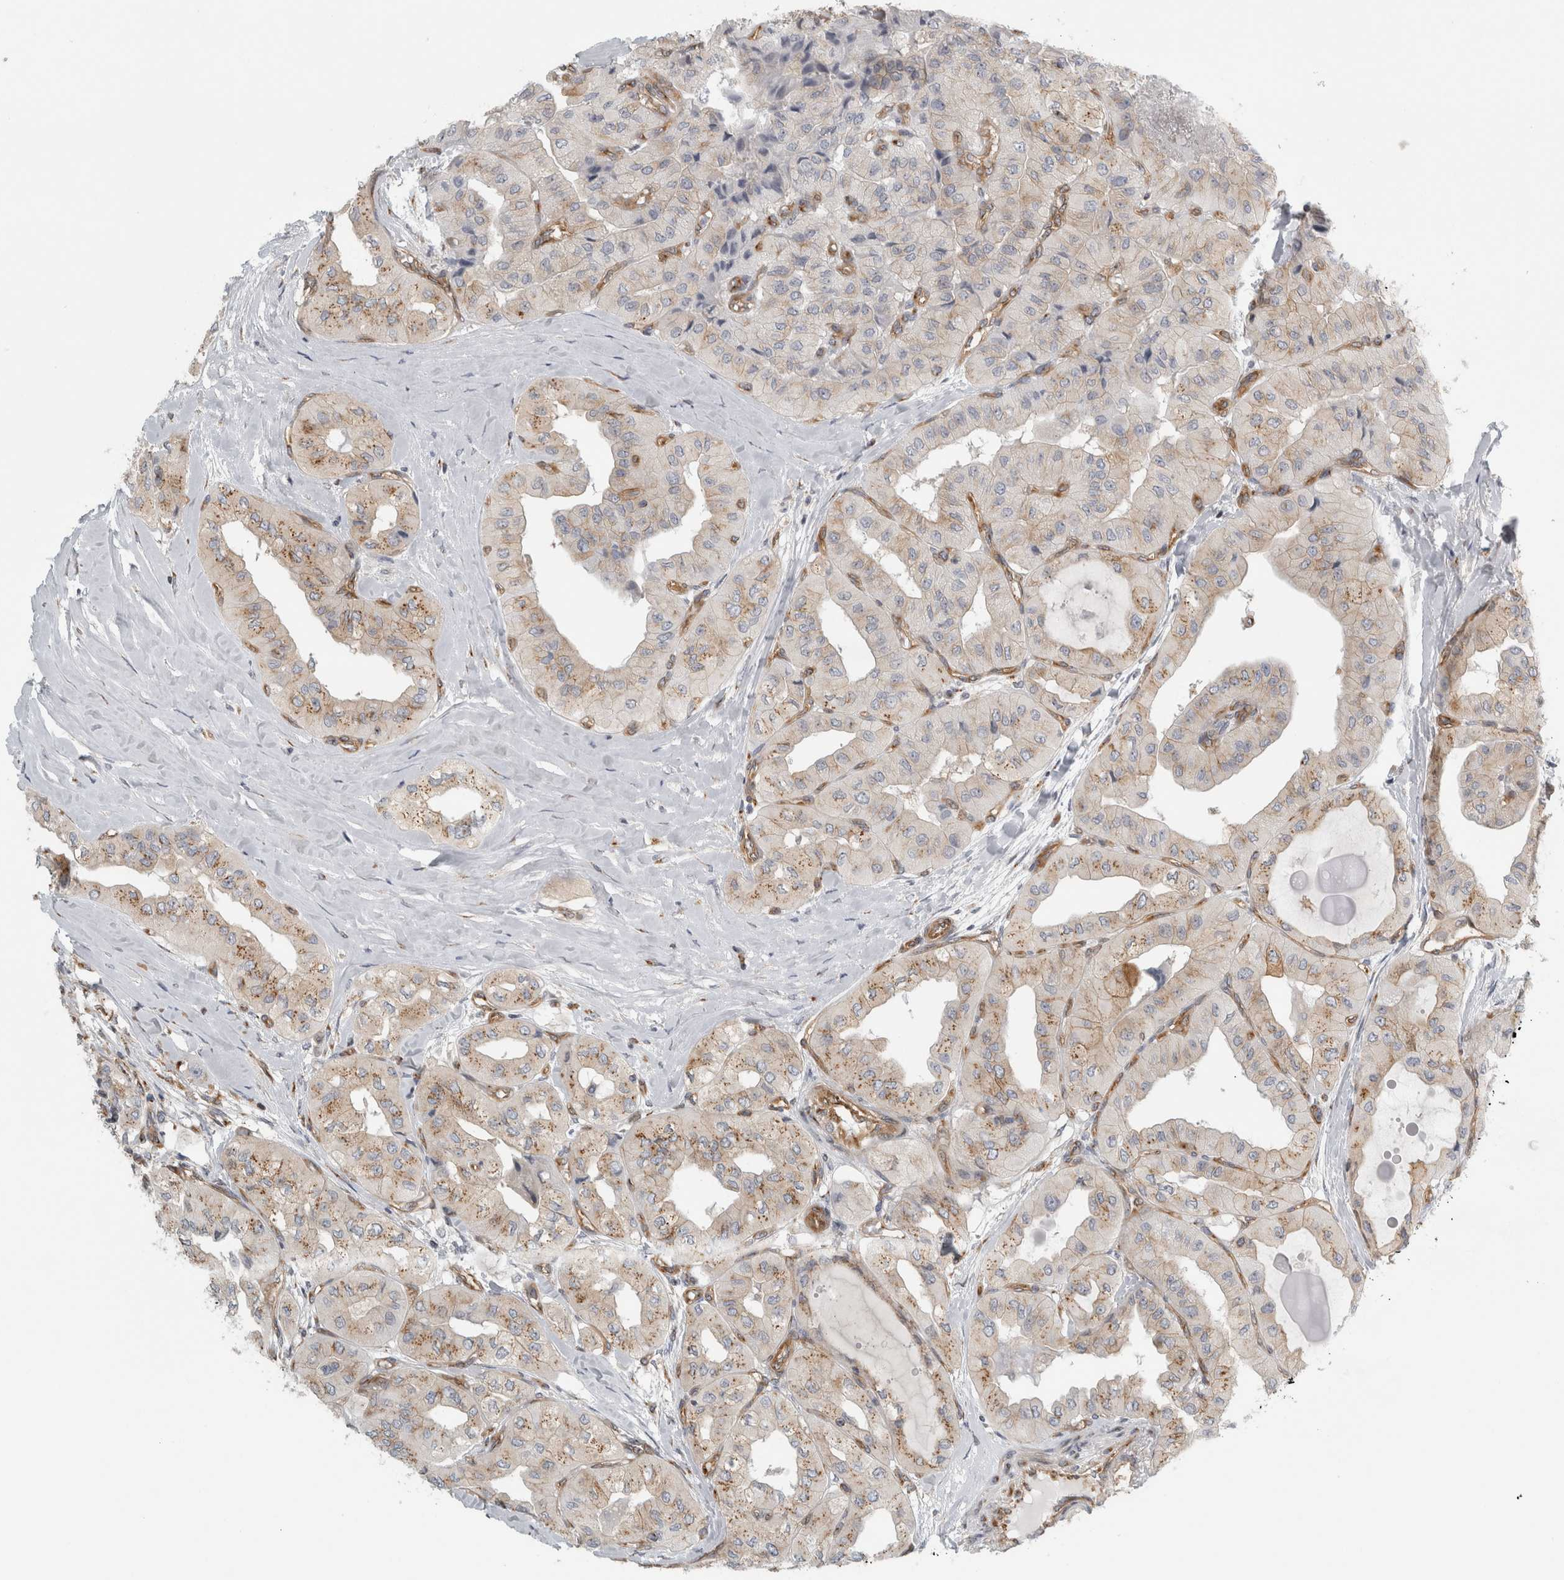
{"staining": {"intensity": "weak", "quantity": ">75%", "location": "cytoplasmic/membranous"}, "tissue": "thyroid cancer", "cell_type": "Tumor cells", "image_type": "cancer", "snomed": [{"axis": "morphology", "description": "Papillary adenocarcinoma, NOS"}, {"axis": "topography", "description": "Thyroid gland"}], "caption": "High-power microscopy captured an IHC photomicrograph of thyroid cancer, revealing weak cytoplasmic/membranous positivity in approximately >75% of tumor cells.", "gene": "PEX6", "patient": {"sex": "female", "age": 59}}